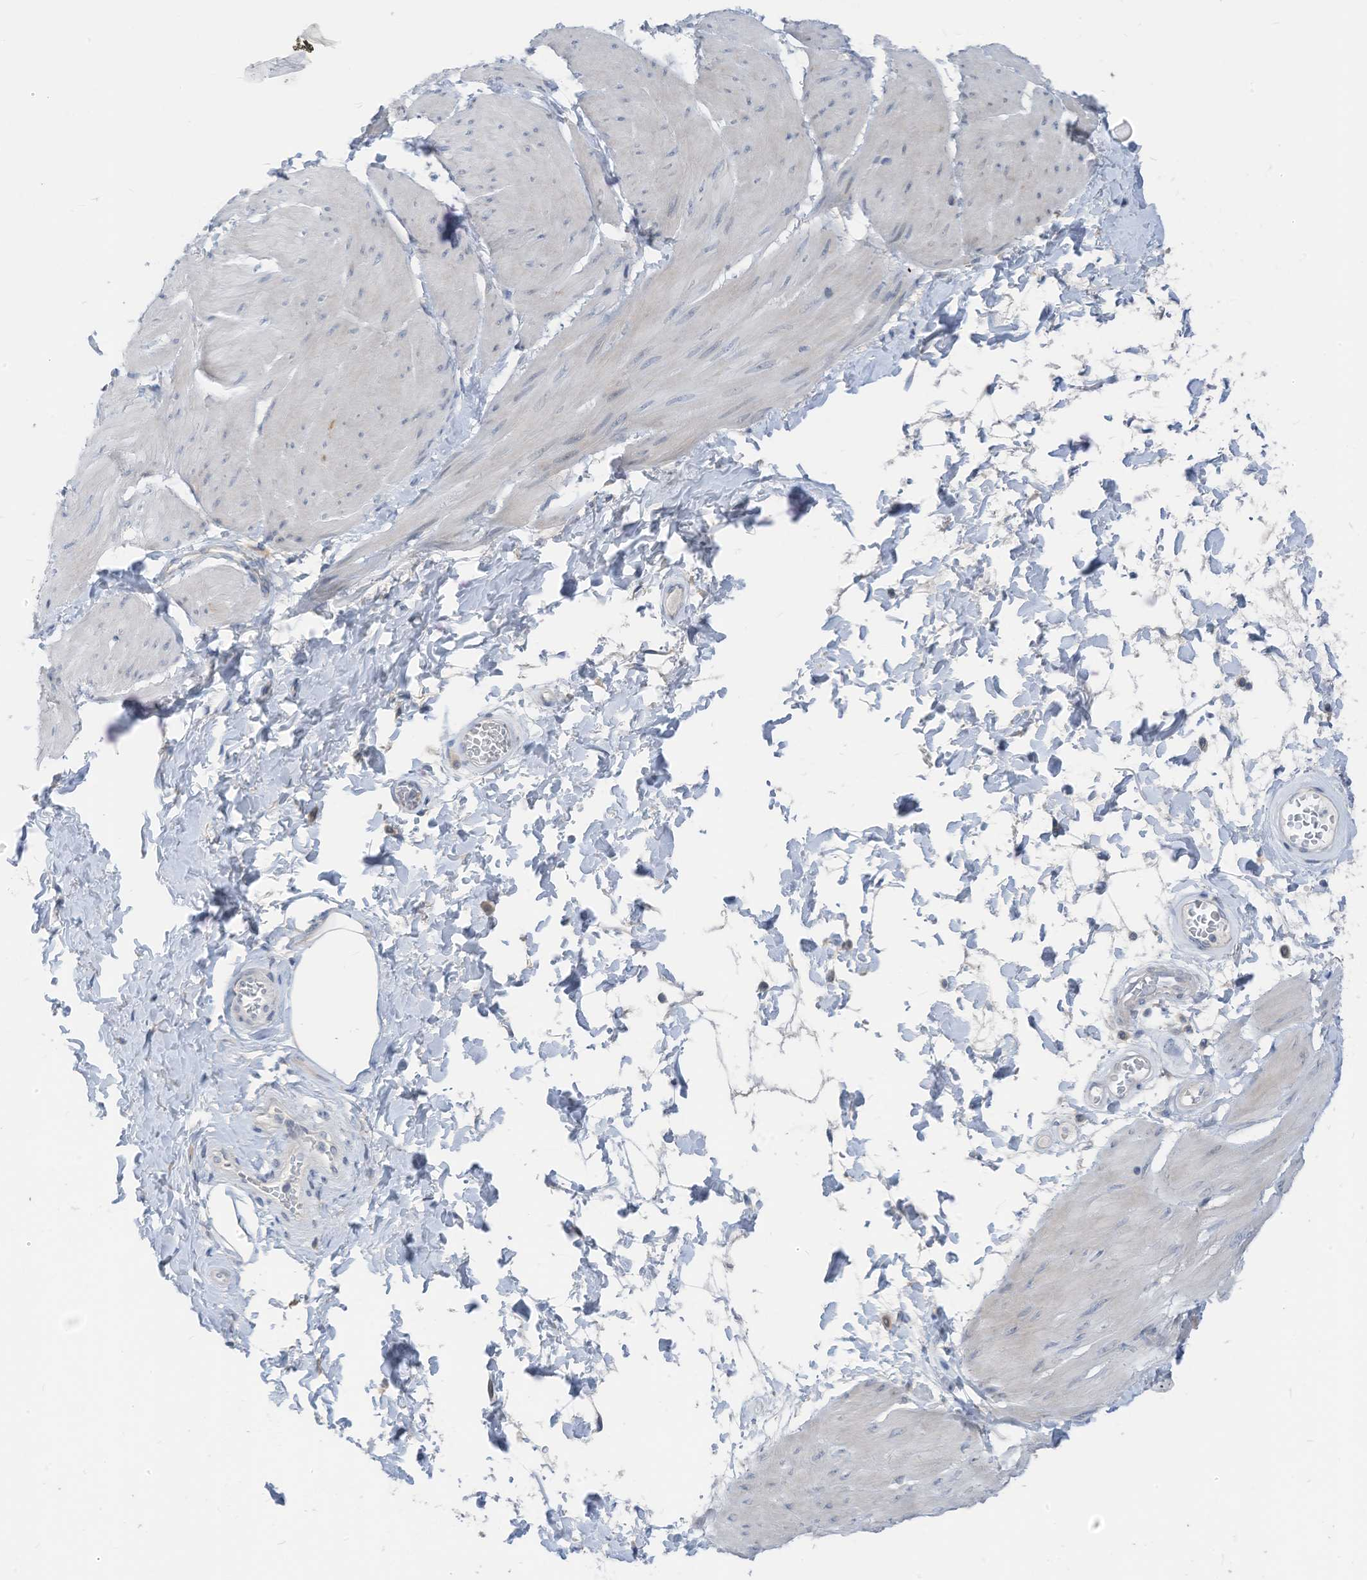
{"staining": {"intensity": "negative", "quantity": "none", "location": "none"}, "tissue": "smooth muscle", "cell_type": "Smooth muscle cells", "image_type": "normal", "snomed": [{"axis": "morphology", "description": "Urothelial carcinoma, High grade"}, {"axis": "topography", "description": "Urinary bladder"}], "caption": "Unremarkable smooth muscle was stained to show a protein in brown. There is no significant expression in smooth muscle cells. The staining was performed using DAB to visualize the protein expression in brown, while the nuclei were stained in blue with hematoxylin (Magnification: 20x).", "gene": "LDAH", "patient": {"sex": "male", "age": 46}}